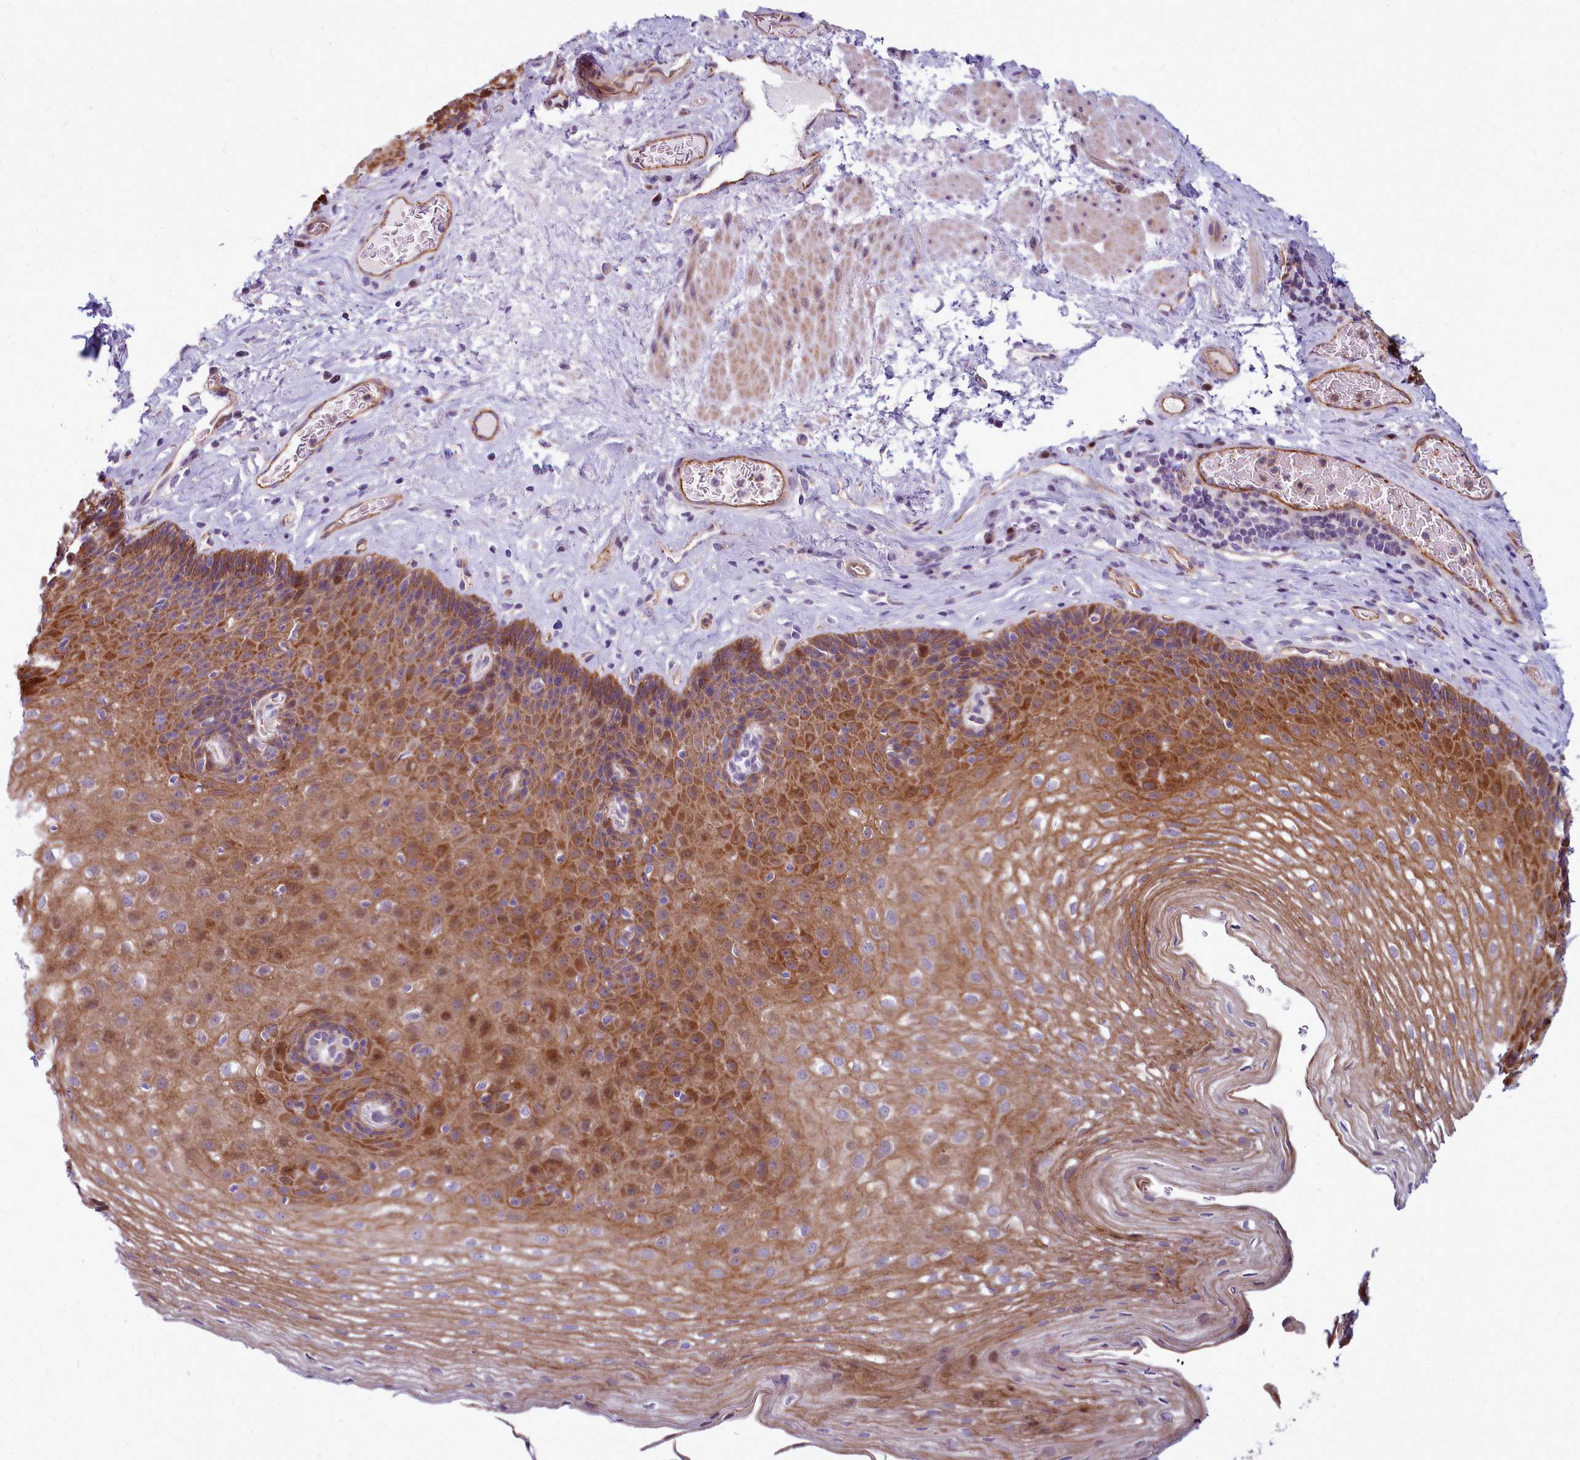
{"staining": {"intensity": "moderate", "quantity": ">75%", "location": "cytoplasmic/membranous,nuclear"}, "tissue": "esophagus", "cell_type": "Squamous epithelial cells", "image_type": "normal", "snomed": [{"axis": "morphology", "description": "Normal tissue, NOS"}, {"axis": "topography", "description": "Esophagus"}], "caption": "Brown immunohistochemical staining in unremarkable human esophagus exhibits moderate cytoplasmic/membranous,nuclear positivity in about >75% of squamous epithelial cells.", "gene": "TTC5", "patient": {"sex": "female", "age": 66}}